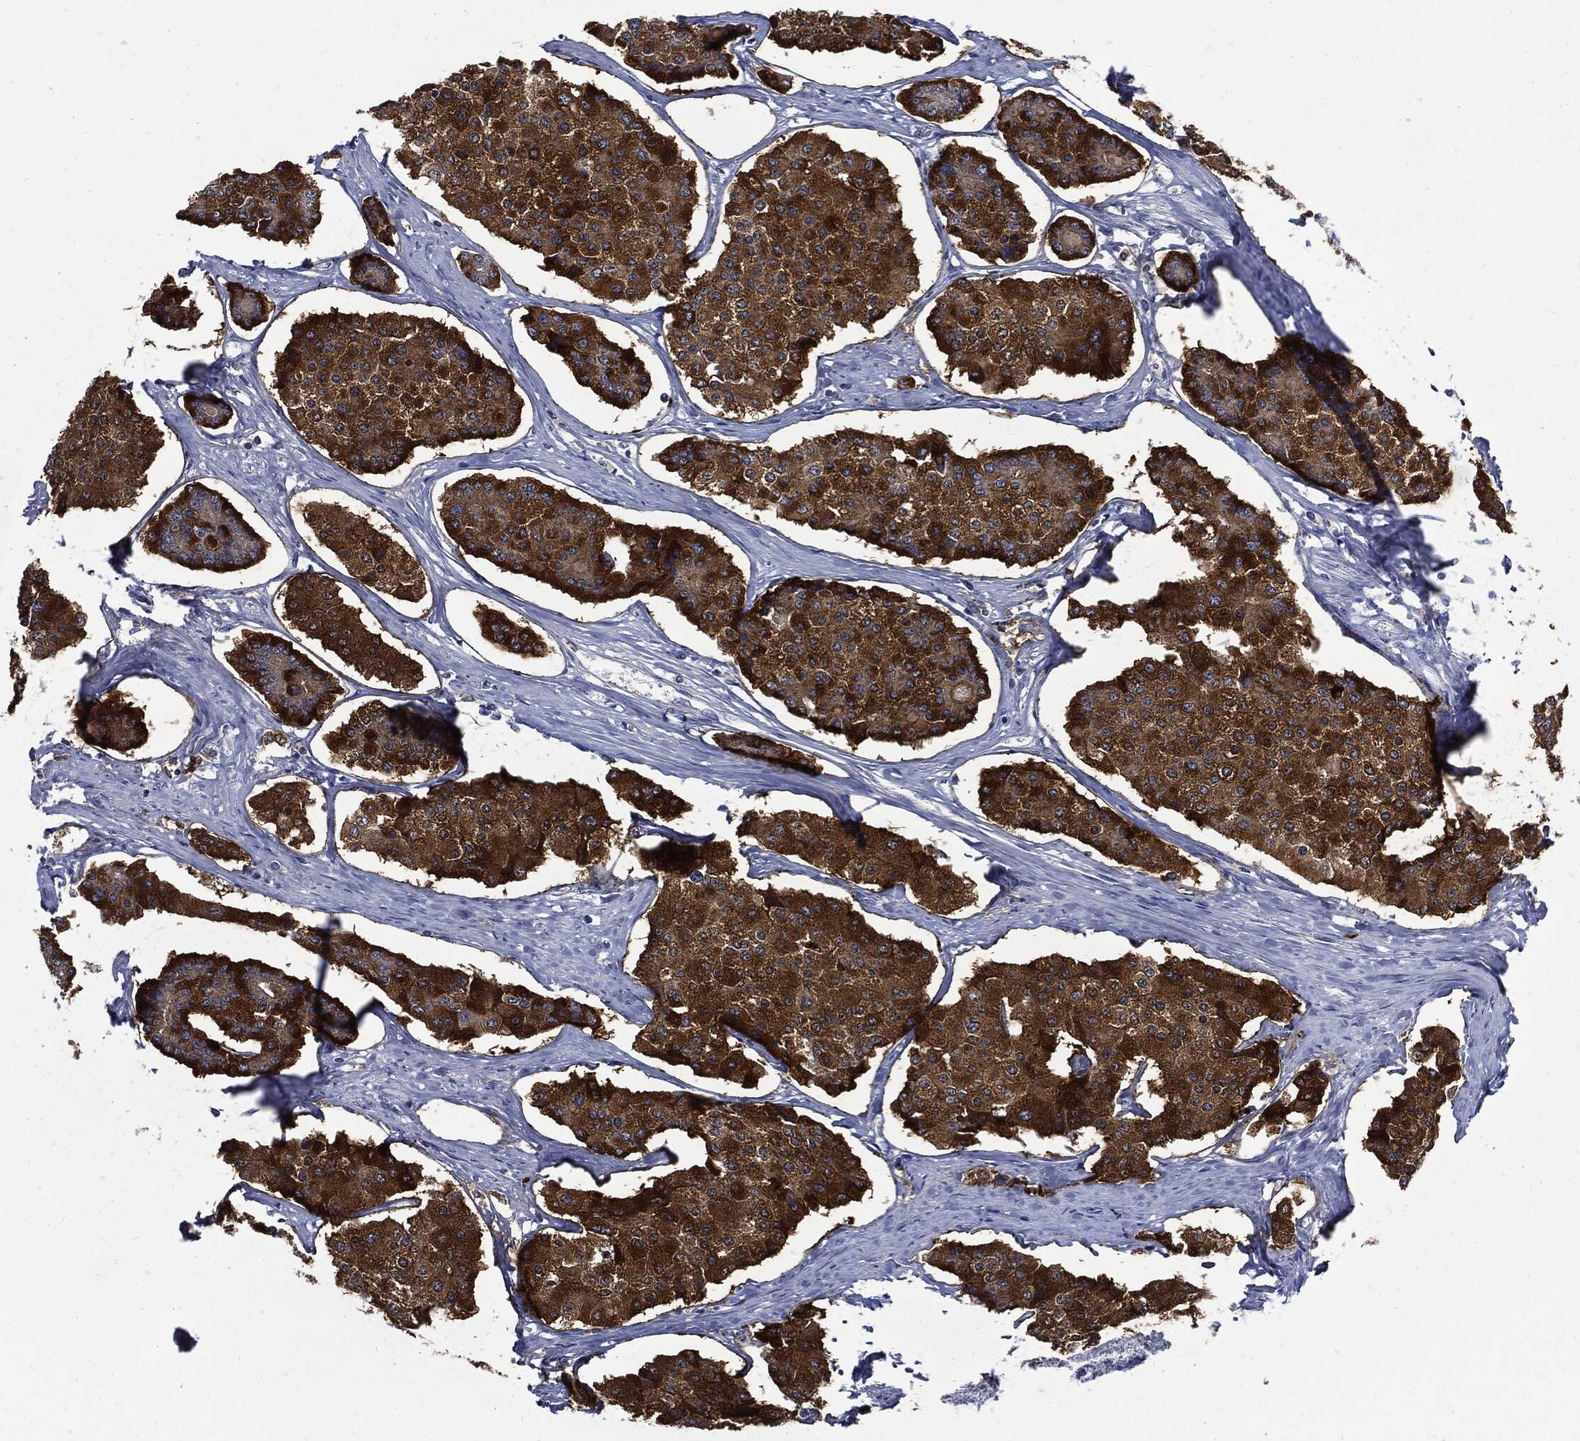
{"staining": {"intensity": "strong", "quantity": ">75%", "location": "cytoplasmic/membranous"}, "tissue": "carcinoid", "cell_type": "Tumor cells", "image_type": "cancer", "snomed": [{"axis": "morphology", "description": "Carcinoid, malignant, NOS"}, {"axis": "topography", "description": "Small intestine"}], "caption": "Malignant carcinoid was stained to show a protein in brown. There is high levels of strong cytoplasmic/membranous positivity in about >75% of tumor cells.", "gene": "CPE", "patient": {"sex": "female", "age": 65}}